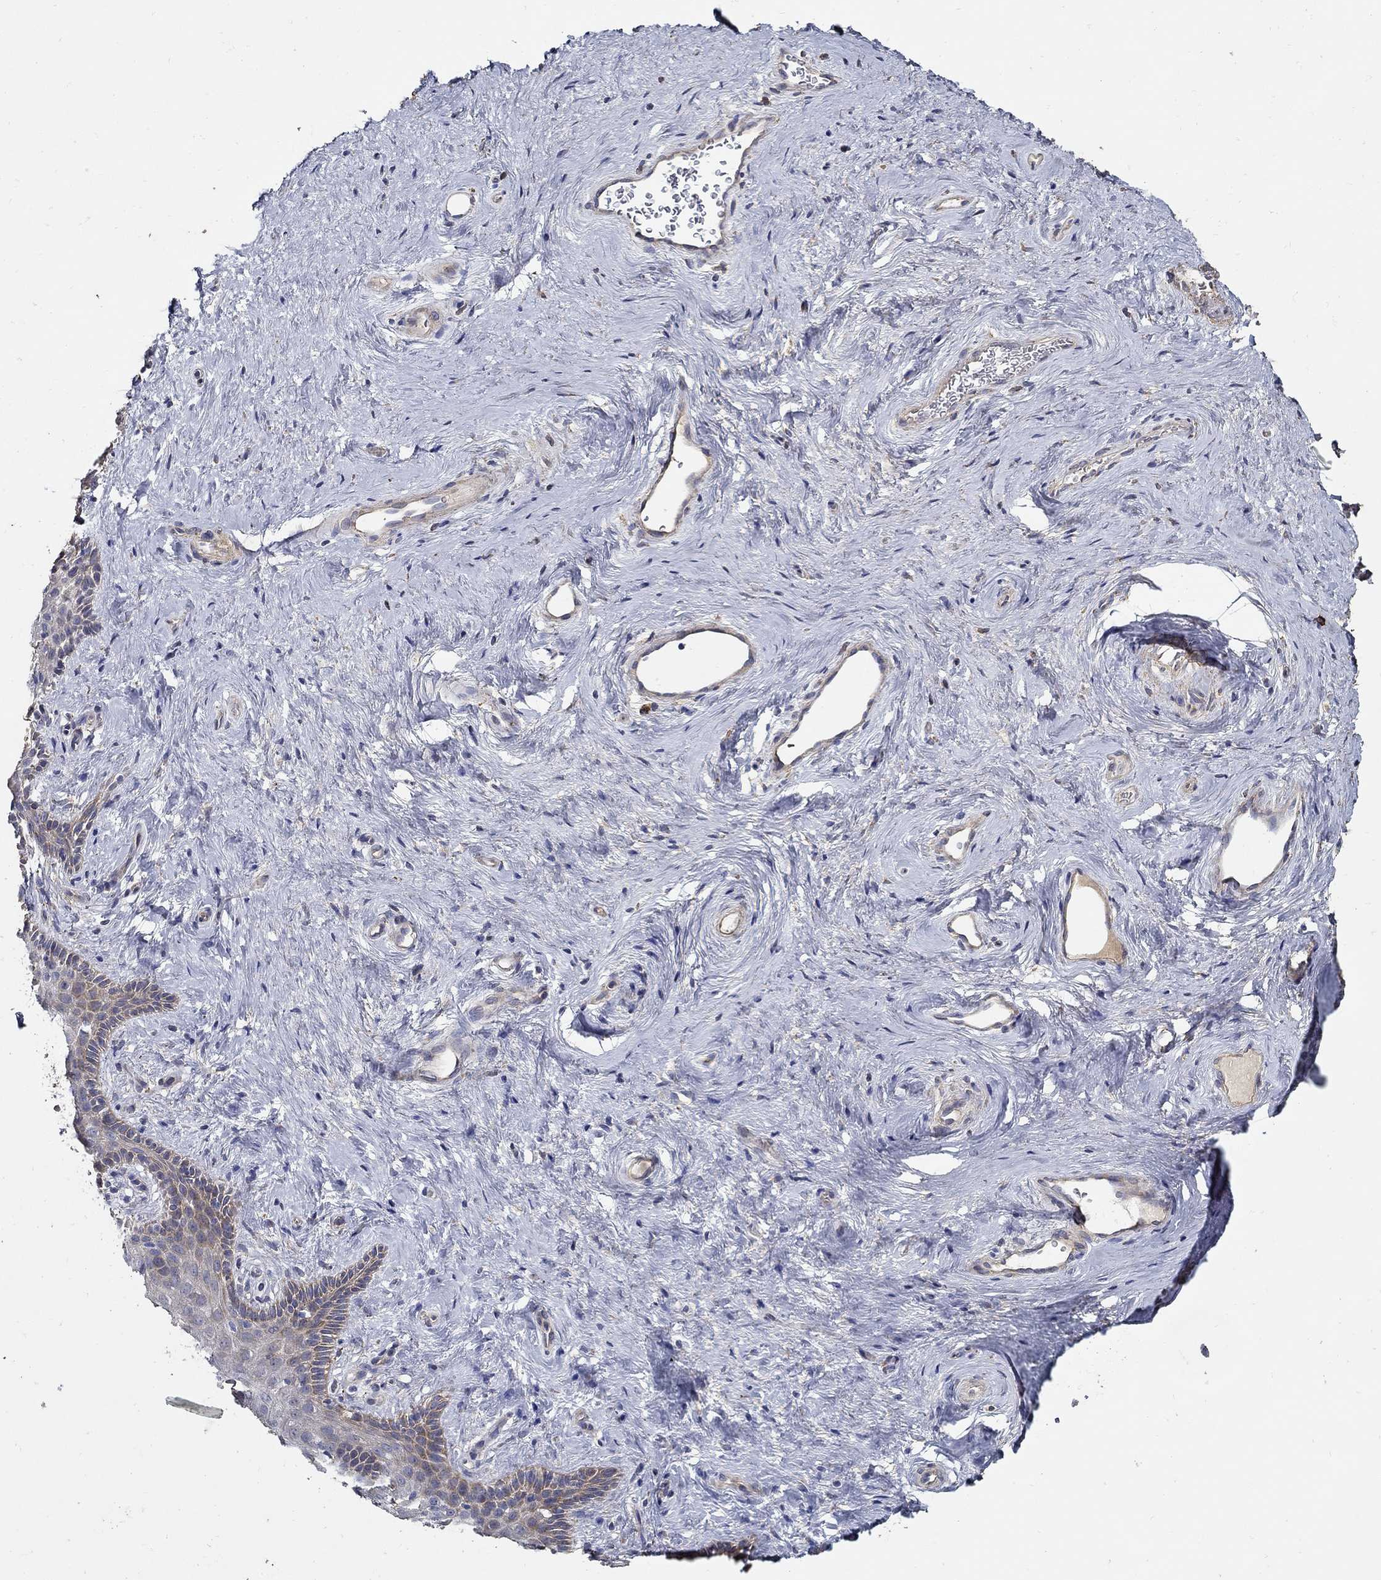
{"staining": {"intensity": "weak", "quantity": "25%-75%", "location": "cytoplasmic/membranous"}, "tissue": "vagina", "cell_type": "Squamous epithelial cells", "image_type": "normal", "snomed": [{"axis": "morphology", "description": "Normal tissue, NOS"}, {"axis": "topography", "description": "Vagina"}], "caption": "Immunohistochemical staining of benign vagina shows 25%-75% levels of weak cytoplasmic/membranous protein expression in approximately 25%-75% of squamous epithelial cells.", "gene": "EMILIN3", "patient": {"sex": "female", "age": 45}}